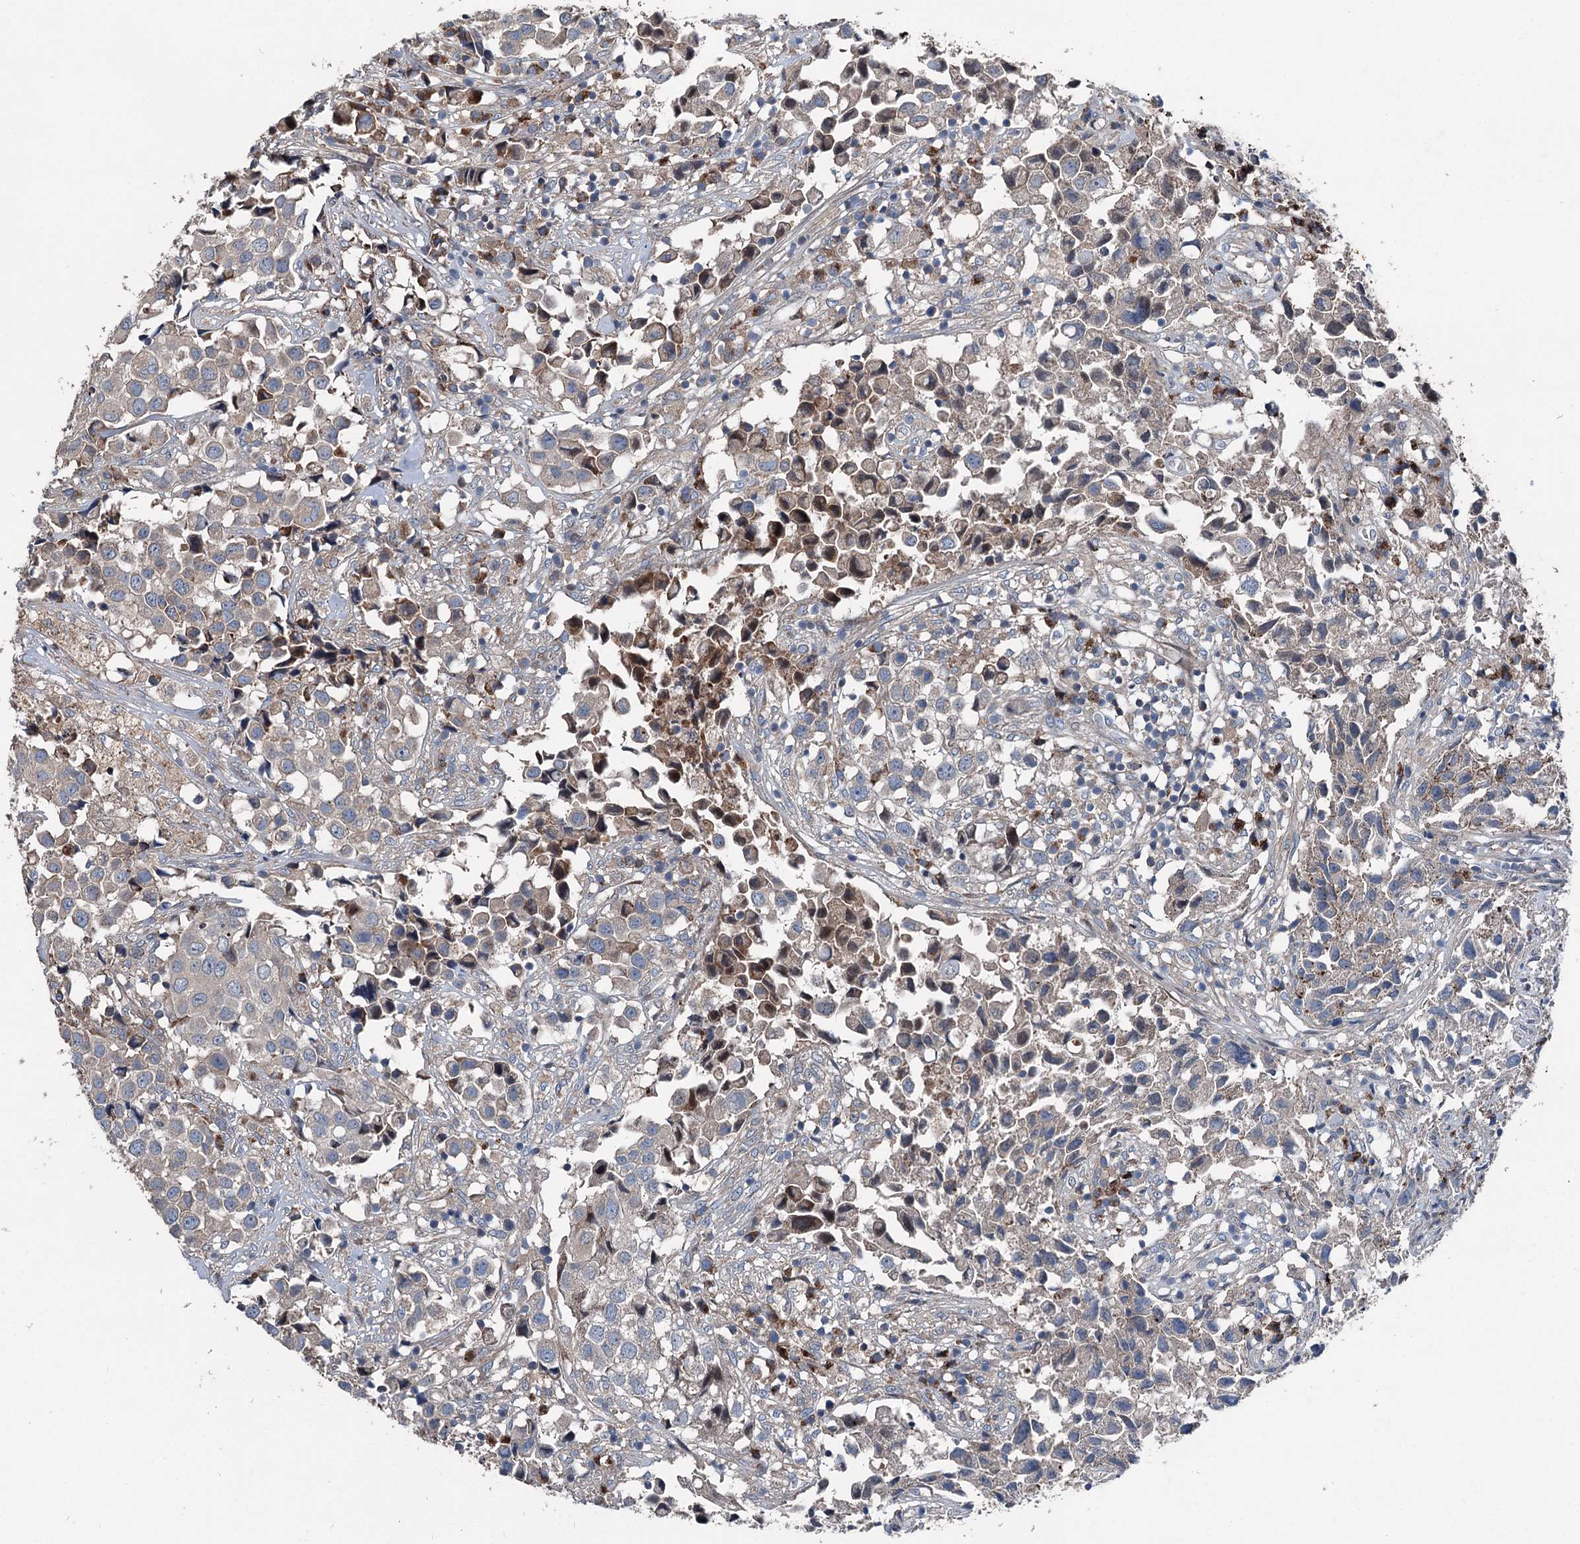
{"staining": {"intensity": "negative", "quantity": "none", "location": "none"}, "tissue": "urothelial cancer", "cell_type": "Tumor cells", "image_type": "cancer", "snomed": [{"axis": "morphology", "description": "Urothelial carcinoma, High grade"}, {"axis": "topography", "description": "Urinary bladder"}], "caption": "This is a photomicrograph of immunohistochemistry staining of high-grade urothelial carcinoma, which shows no expression in tumor cells.", "gene": "RUFY1", "patient": {"sex": "female", "age": 75}}